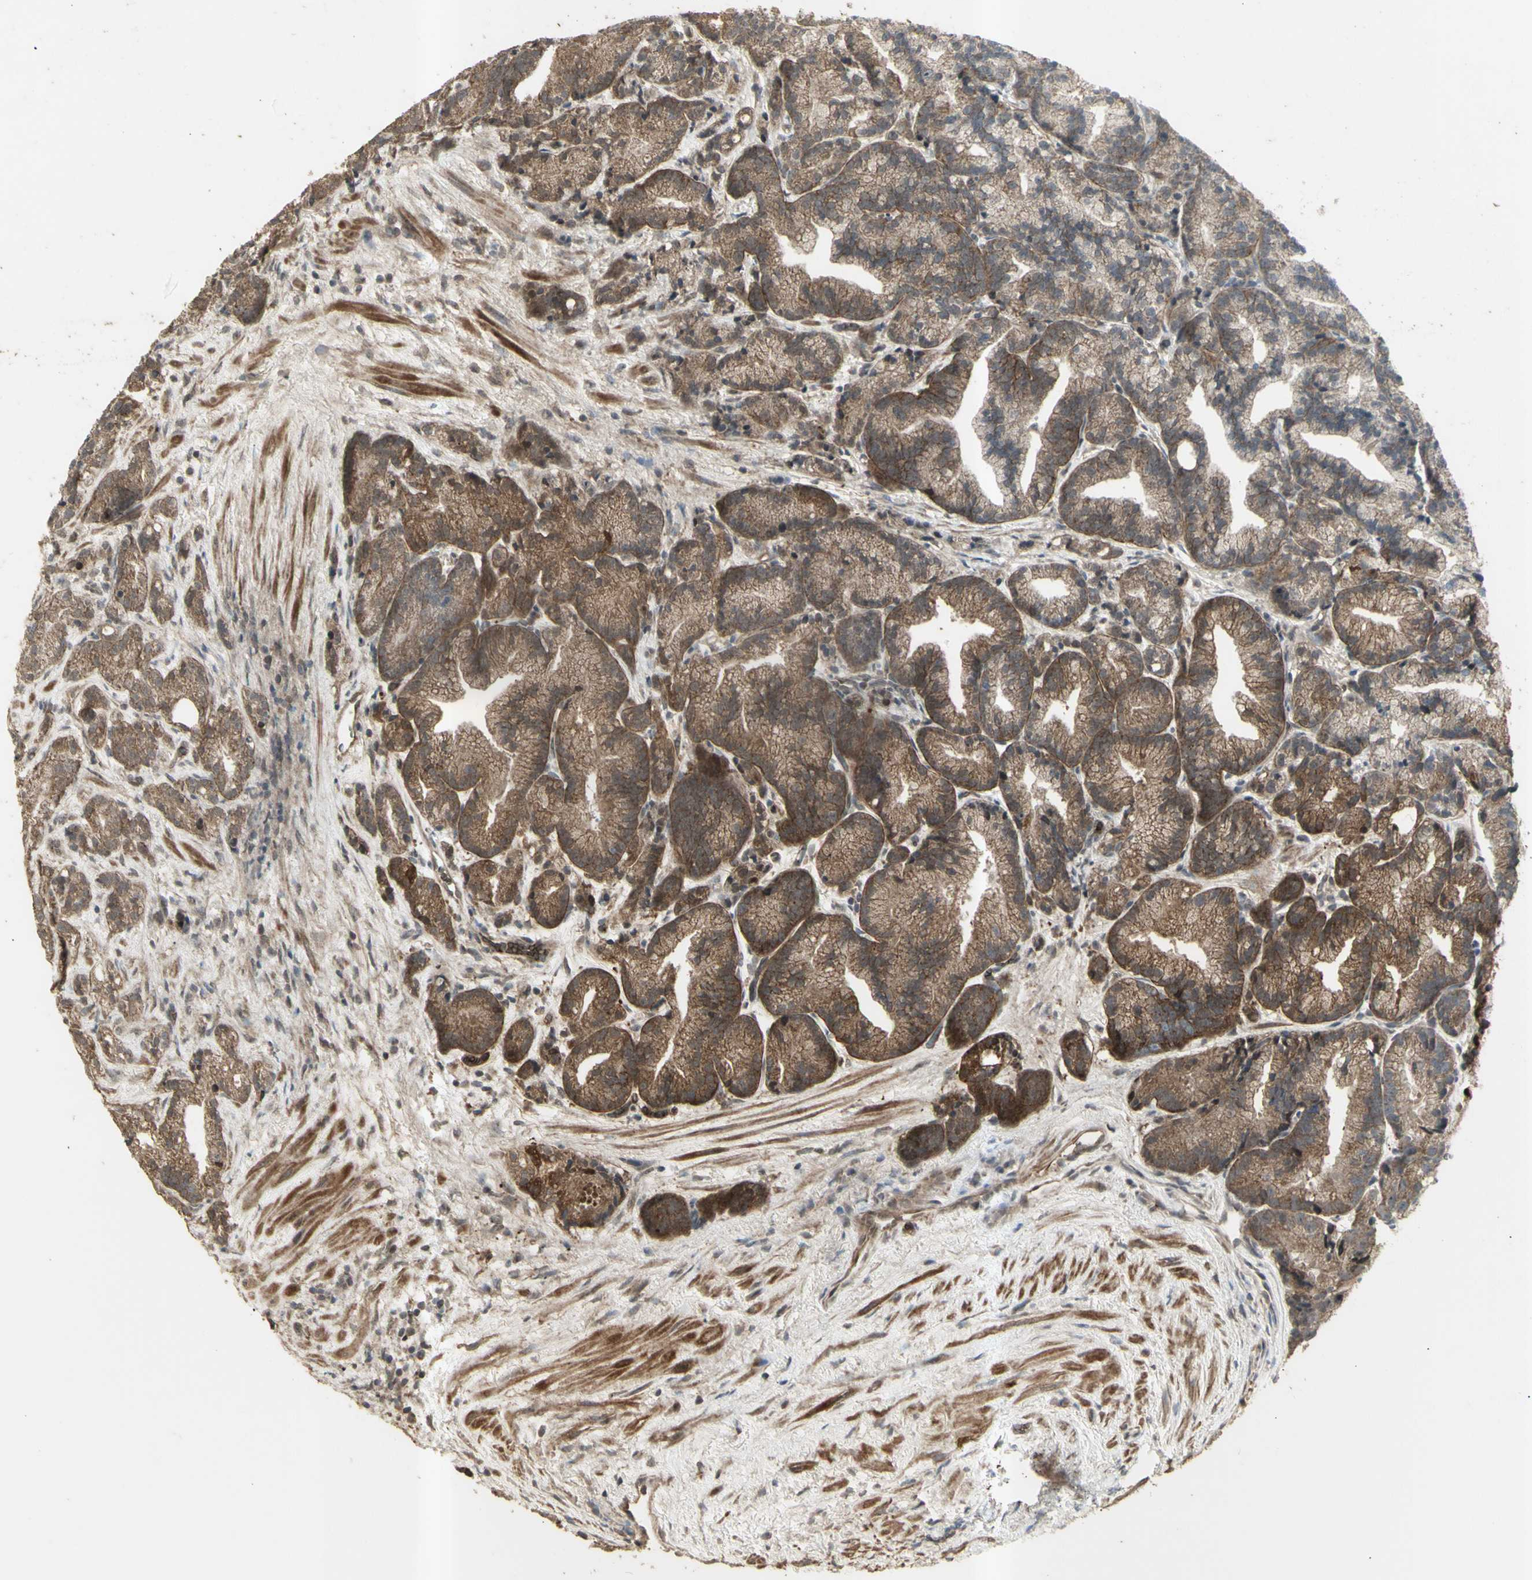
{"staining": {"intensity": "moderate", "quantity": ">75%", "location": "cytoplasmic/membranous"}, "tissue": "prostate cancer", "cell_type": "Tumor cells", "image_type": "cancer", "snomed": [{"axis": "morphology", "description": "Adenocarcinoma, Low grade"}, {"axis": "topography", "description": "Prostate"}], "caption": "Brown immunohistochemical staining in human low-grade adenocarcinoma (prostate) reveals moderate cytoplasmic/membranous staining in approximately >75% of tumor cells. The staining was performed using DAB, with brown indicating positive protein expression. Nuclei are stained blue with hematoxylin.", "gene": "ALOX12", "patient": {"sex": "male", "age": 89}}